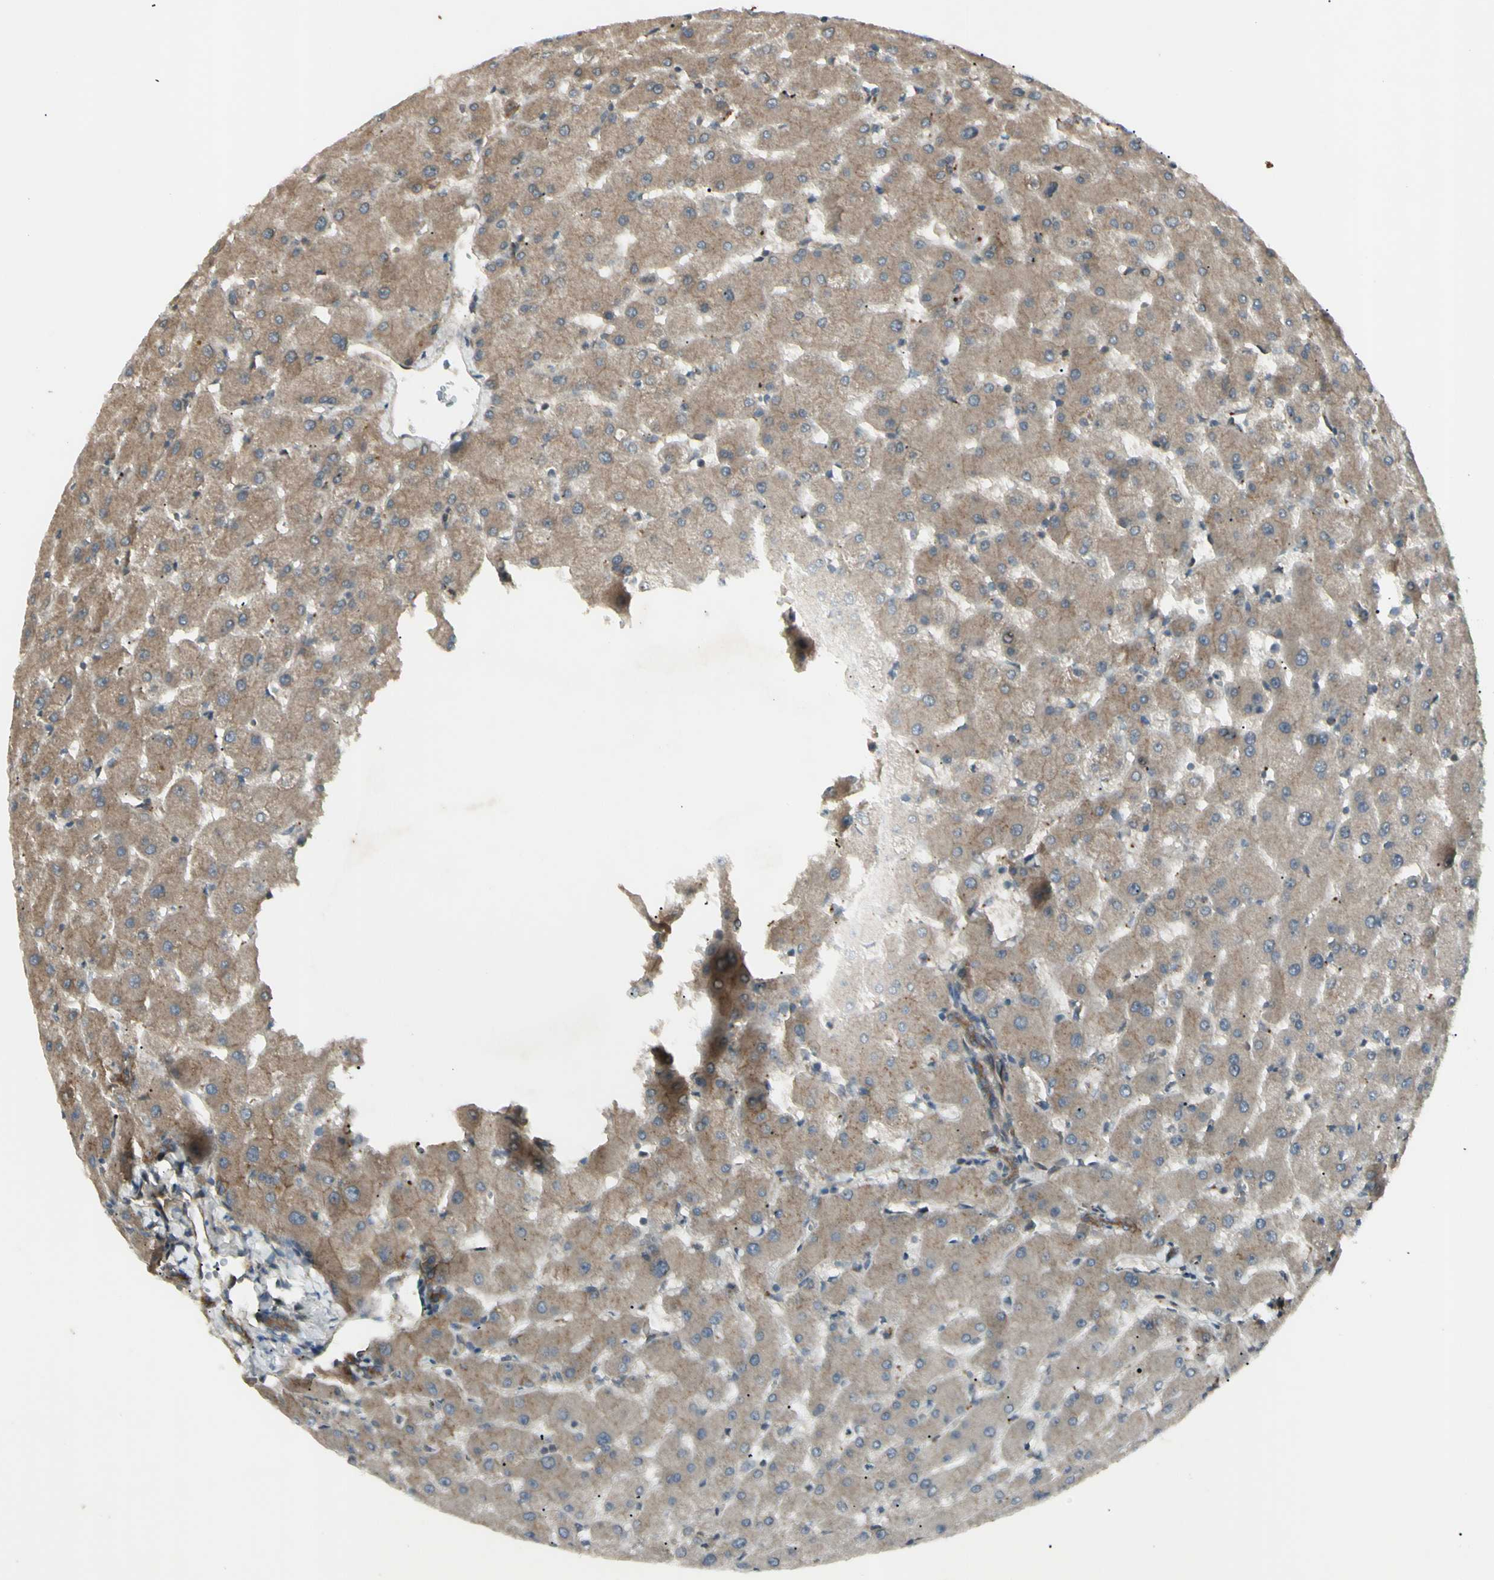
{"staining": {"intensity": "weak", "quantity": ">75%", "location": "cytoplasmic/membranous"}, "tissue": "liver", "cell_type": "Cholangiocytes", "image_type": "normal", "snomed": [{"axis": "morphology", "description": "Normal tissue, NOS"}, {"axis": "topography", "description": "Liver"}], "caption": "Weak cytoplasmic/membranous protein positivity is identified in about >75% of cholangiocytes in liver. (Stains: DAB (3,3'-diaminobenzidine) in brown, nuclei in blue, Microscopy: brightfield microscopy at high magnification).", "gene": "JAG1", "patient": {"sex": "female", "age": 63}}